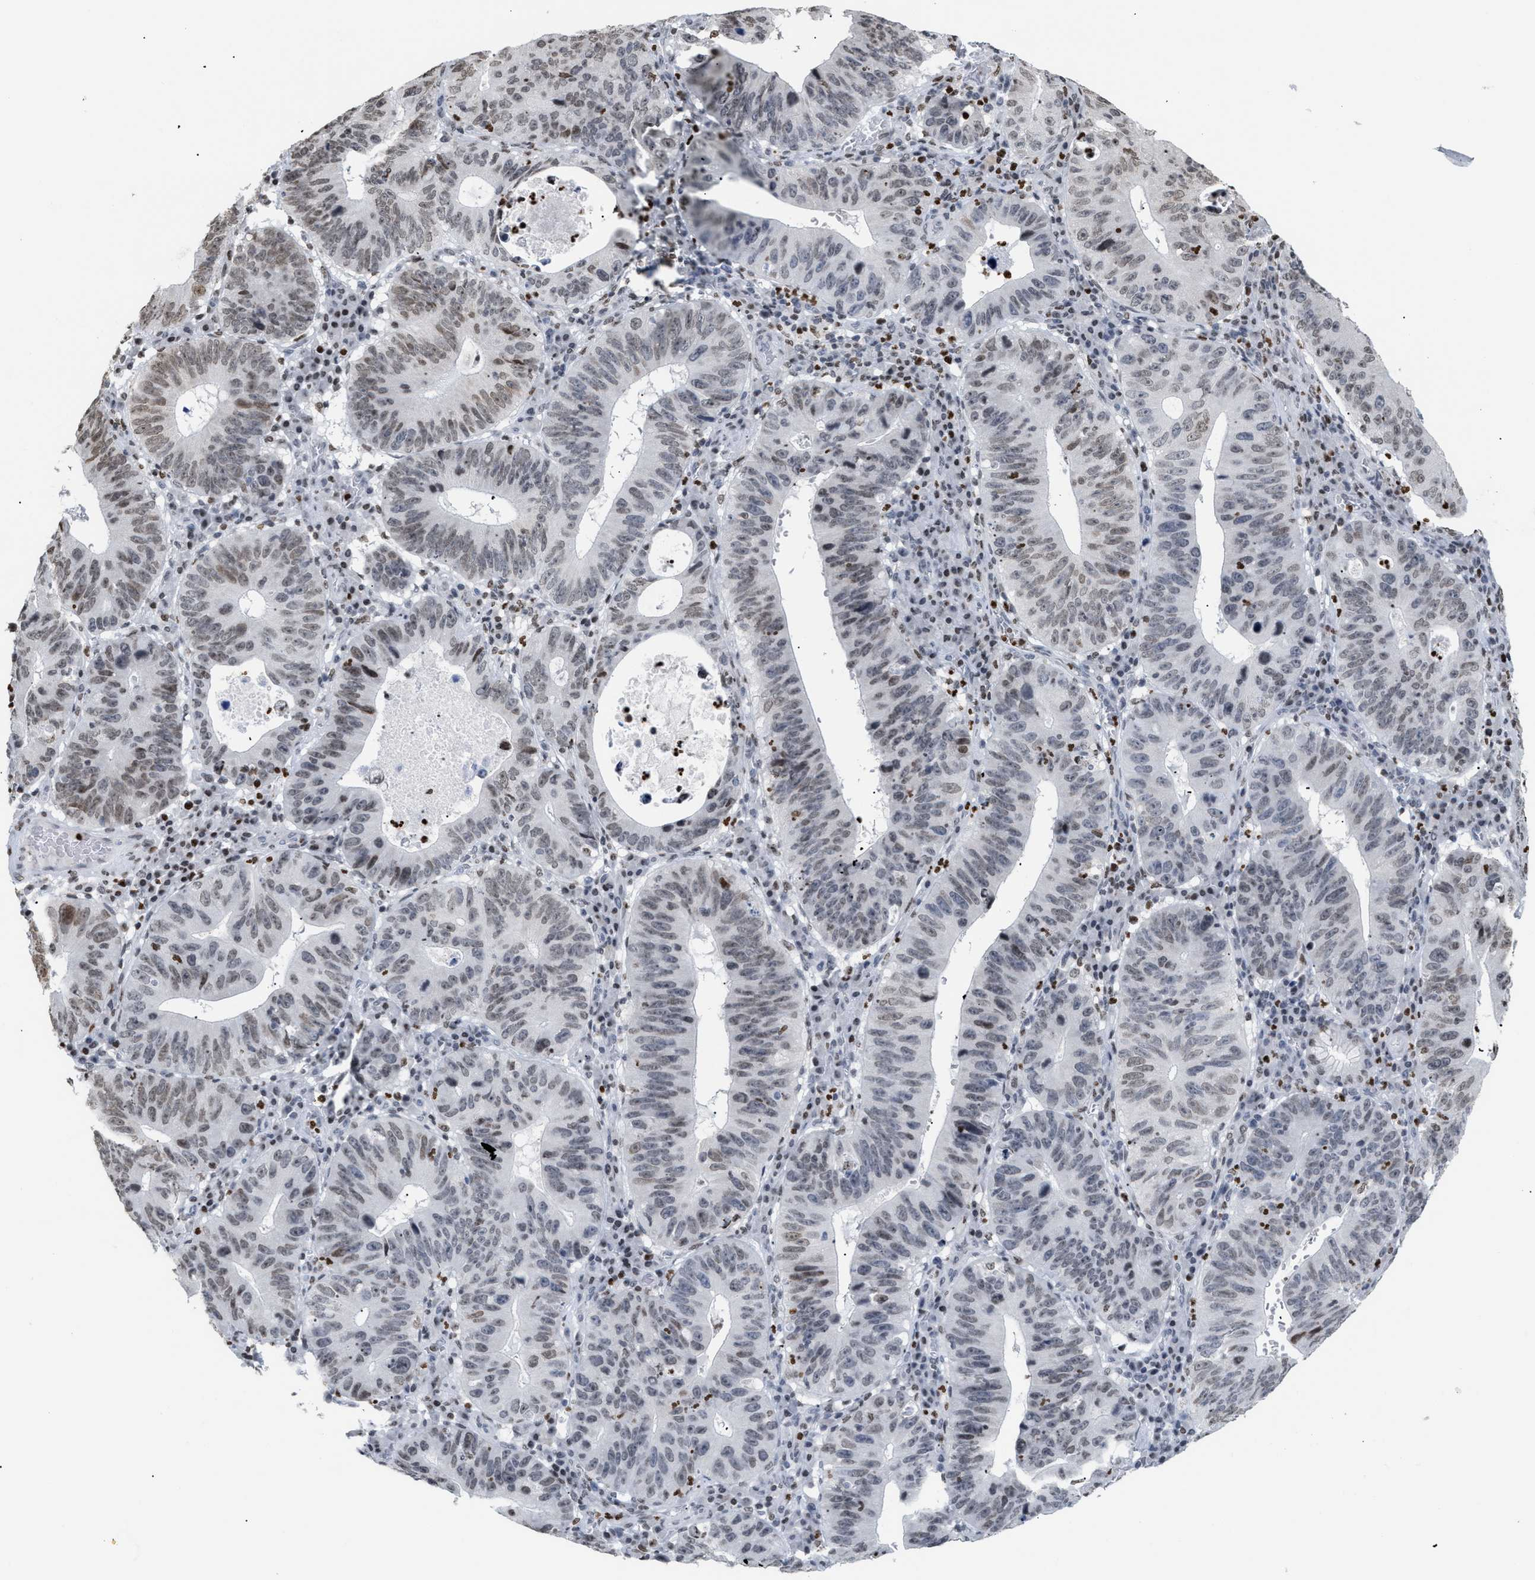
{"staining": {"intensity": "weak", "quantity": ">75%", "location": "nuclear"}, "tissue": "stomach cancer", "cell_type": "Tumor cells", "image_type": "cancer", "snomed": [{"axis": "morphology", "description": "Adenocarcinoma, NOS"}, {"axis": "topography", "description": "Stomach"}], "caption": "Adenocarcinoma (stomach) tissue shows weak nuclear positivity in about >75% of tumor cells, visualized by immunohistochemistry.", "gene": "HMGN2", "patient": {"sex": "male", "age": 59}}